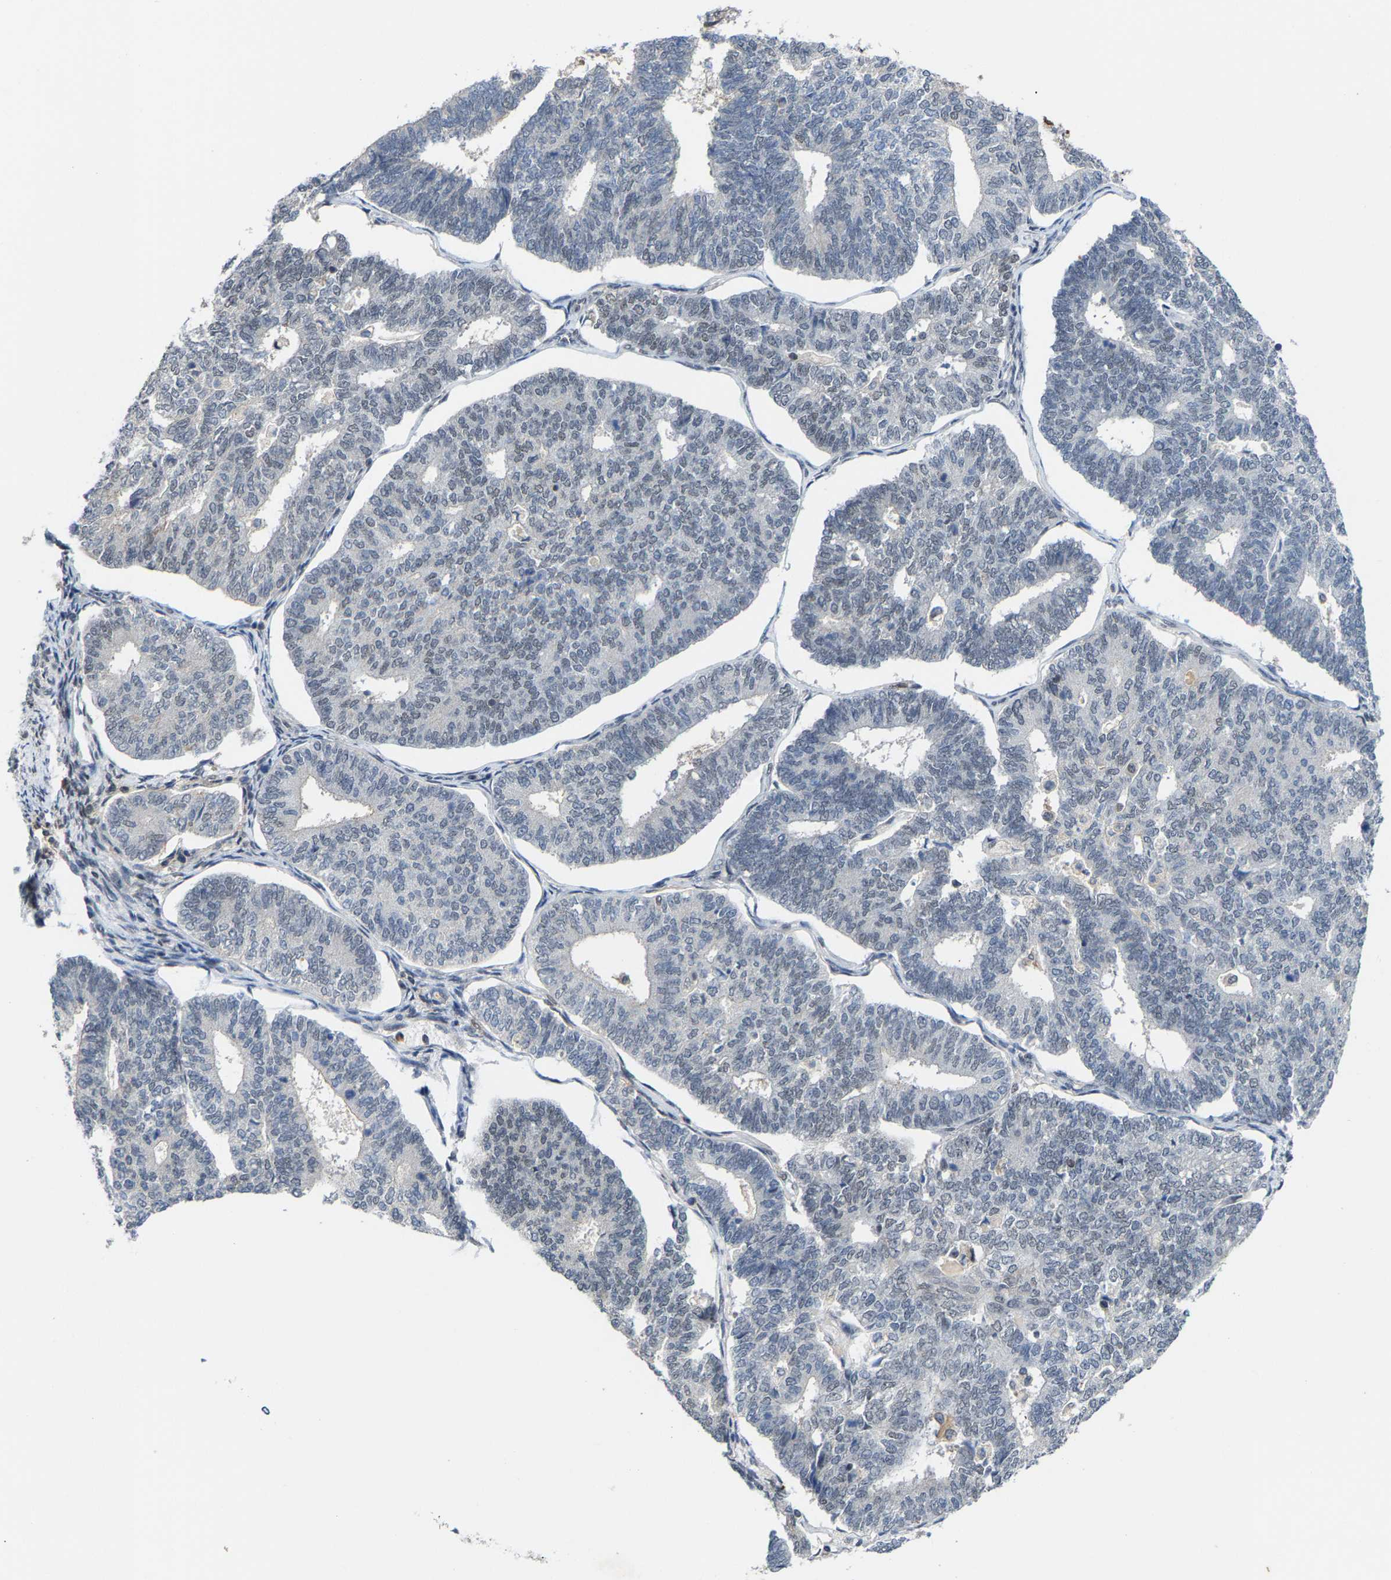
{"staining": {"intensity": "negative", "quantity": "none", "location": "none"}, "tissue": "endometrial cancer", "cell_type": "Tumor cells", "image_type": "cancer", "snomed": [{"axis": "morphology", "description": "Adenocarcinoma, NOS"}, {"axis": "topography", "description": "Endometrium"}], "caption": "Endometrial cancer (adenocarcinoma) was stained to show a protein in brown. There is no significant positivity in tumor cells.", "gene": "FGD3", "patient": {"sex": "female", "age": 70}}